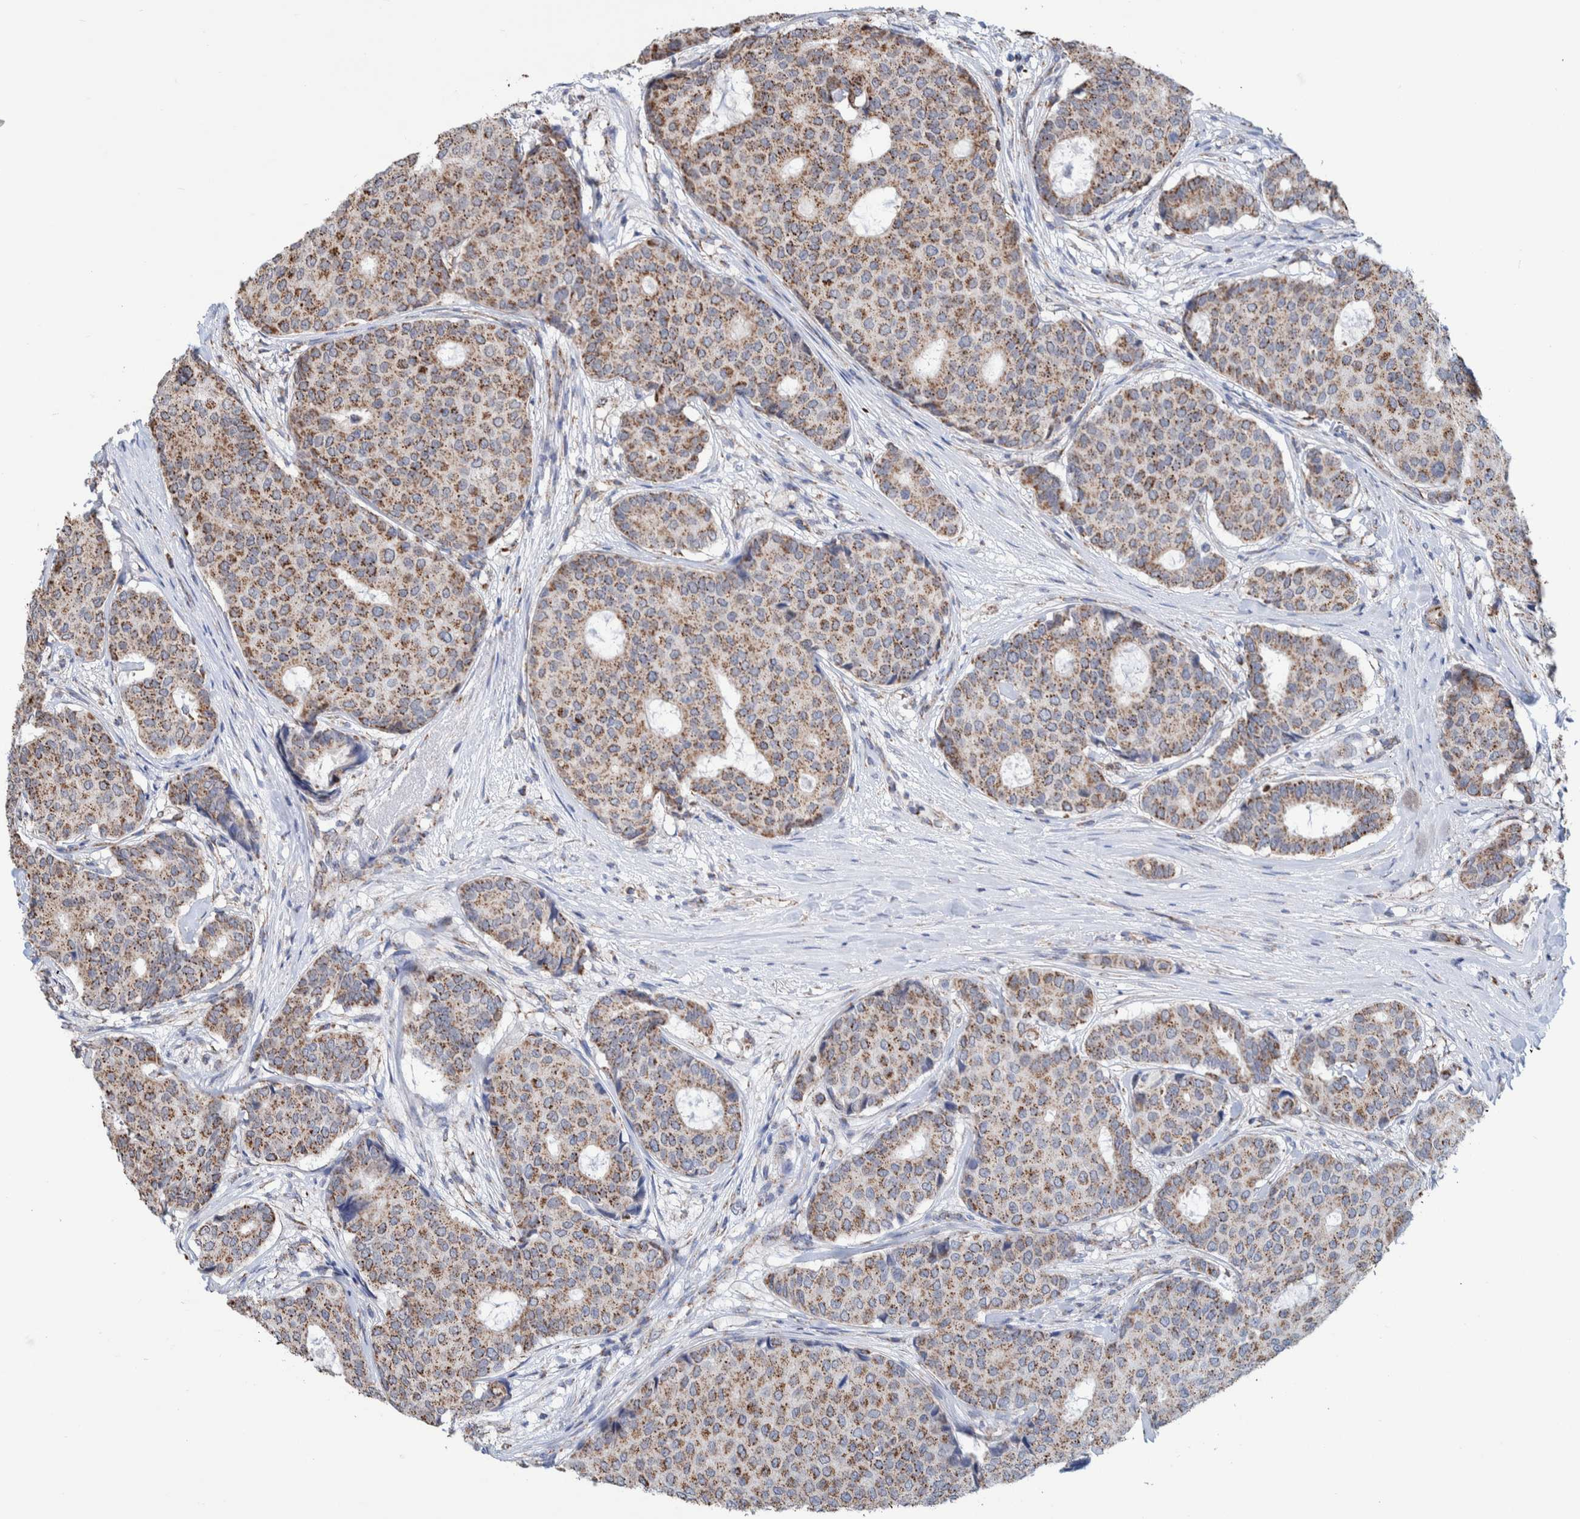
{"staining": {"intensity": "moderate", "quantity": ">75%", "location": "cytoplasmic/membranous"}, "tissue": "breast cancer", "cell_type": "Tumor cells", "image_type": "cancer", "snomed": [{"axis": "morphology", "description": "Duct carcinoma"}, {"axis": "topography", "description": "Breast"}], "caption": "Protein analysis of breast cancer tissue displays moderate cytoplasmic/membranous staining in approximately >75% of tumor cells.", "gene": "DECR1", "patient": {"sex": "female", "age": 75}}